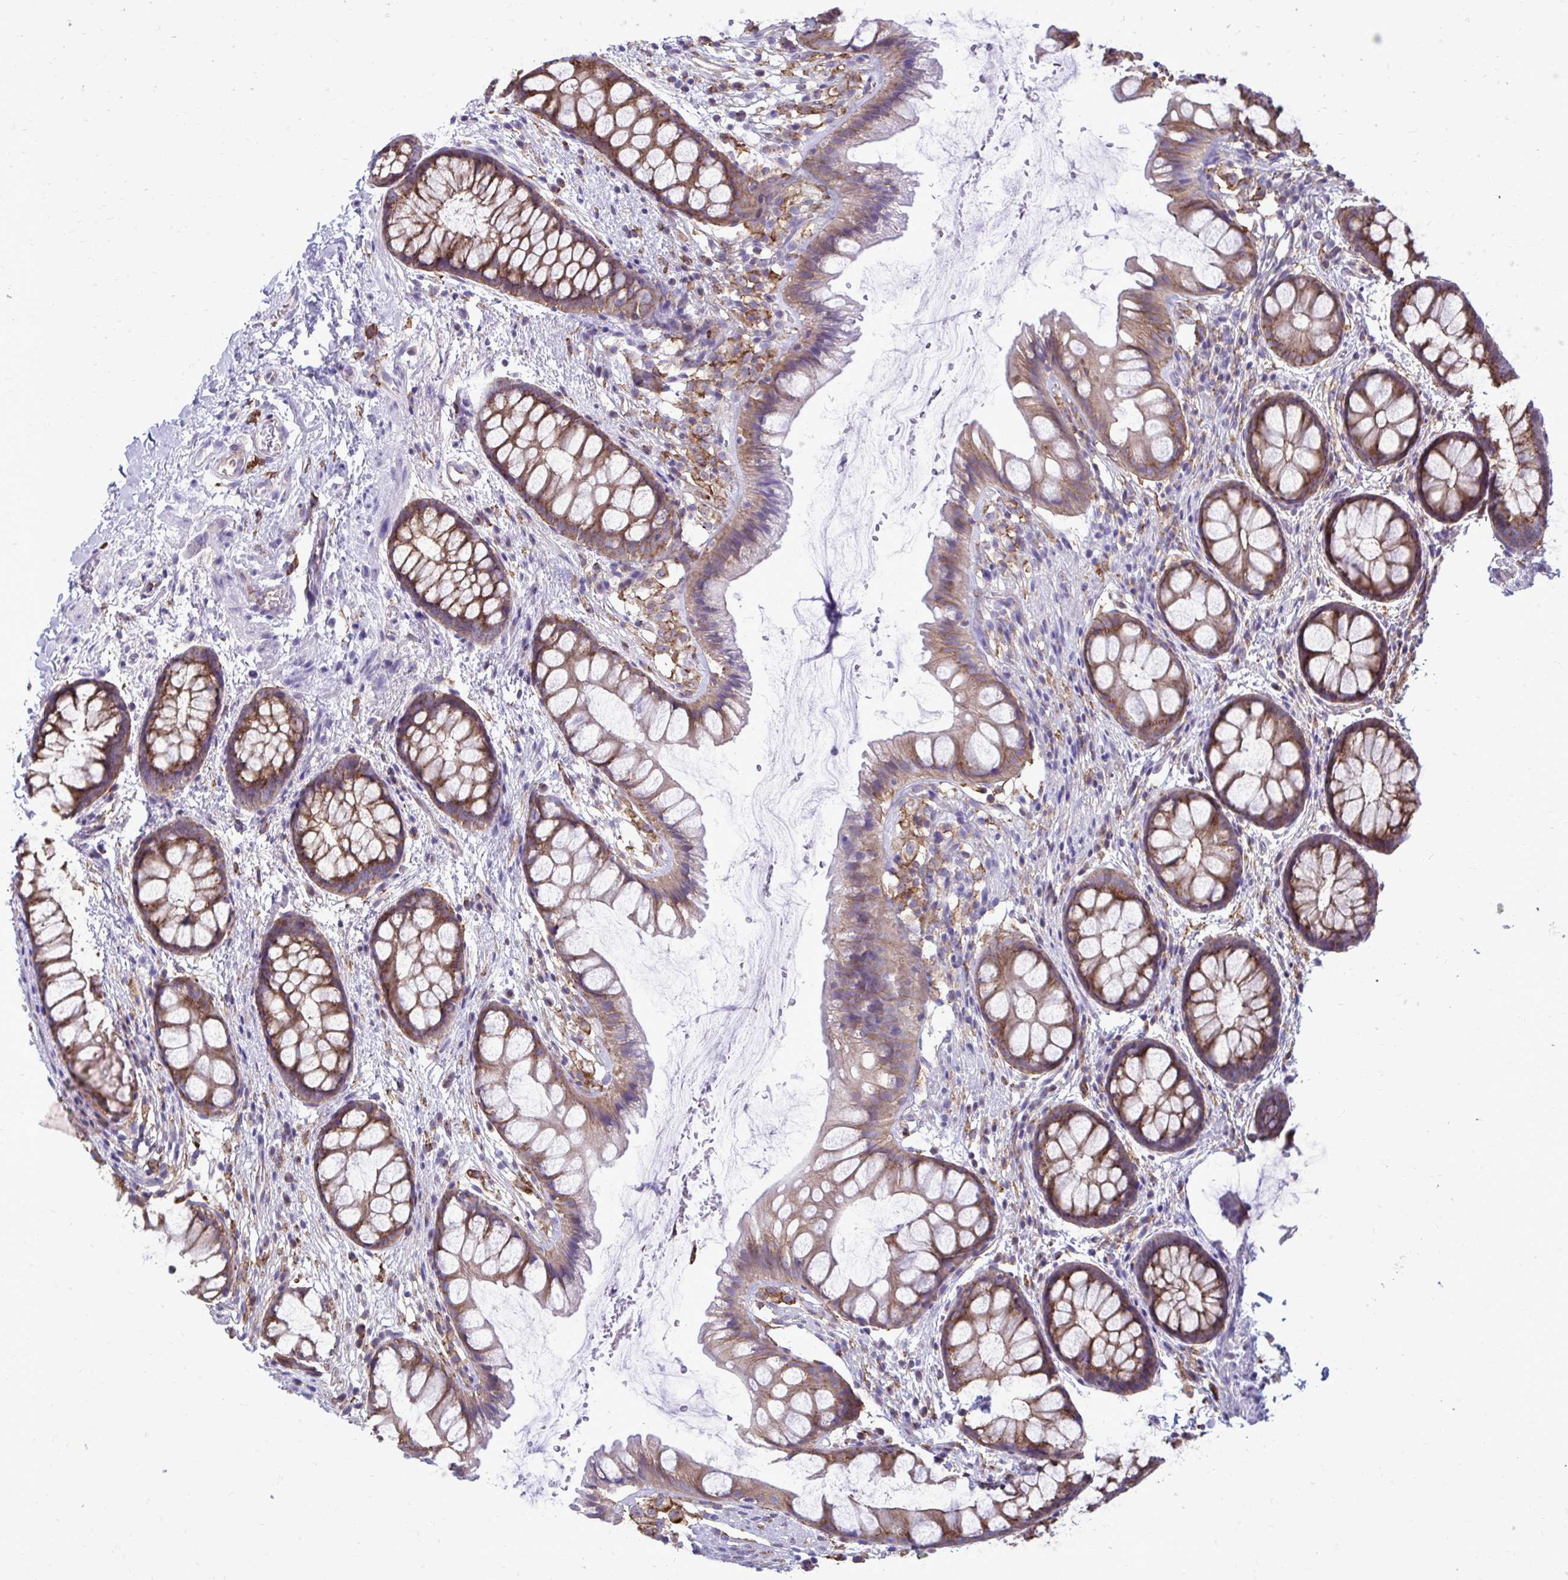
{"staining": {"intensity": "moderate", "quantity": ">75%", "location": "cytoplasmic/membranous"}, "tissue": "rectum", "cell_type": "Glandular cells", "image_type": "normal", "snomed": [{"axis": "morphology", "description": "Normal tissue, NOS"}, {"axis": "topography", "description": "Rectum"}], "caption": "This photomicrograph reveals IHC staining of benign rectum, with medium moderate cytoplasmic/membranous expression in about >75% of glandular cells.", "gene": "CLTA", "patient": {"sex": "female", "age": 62}}